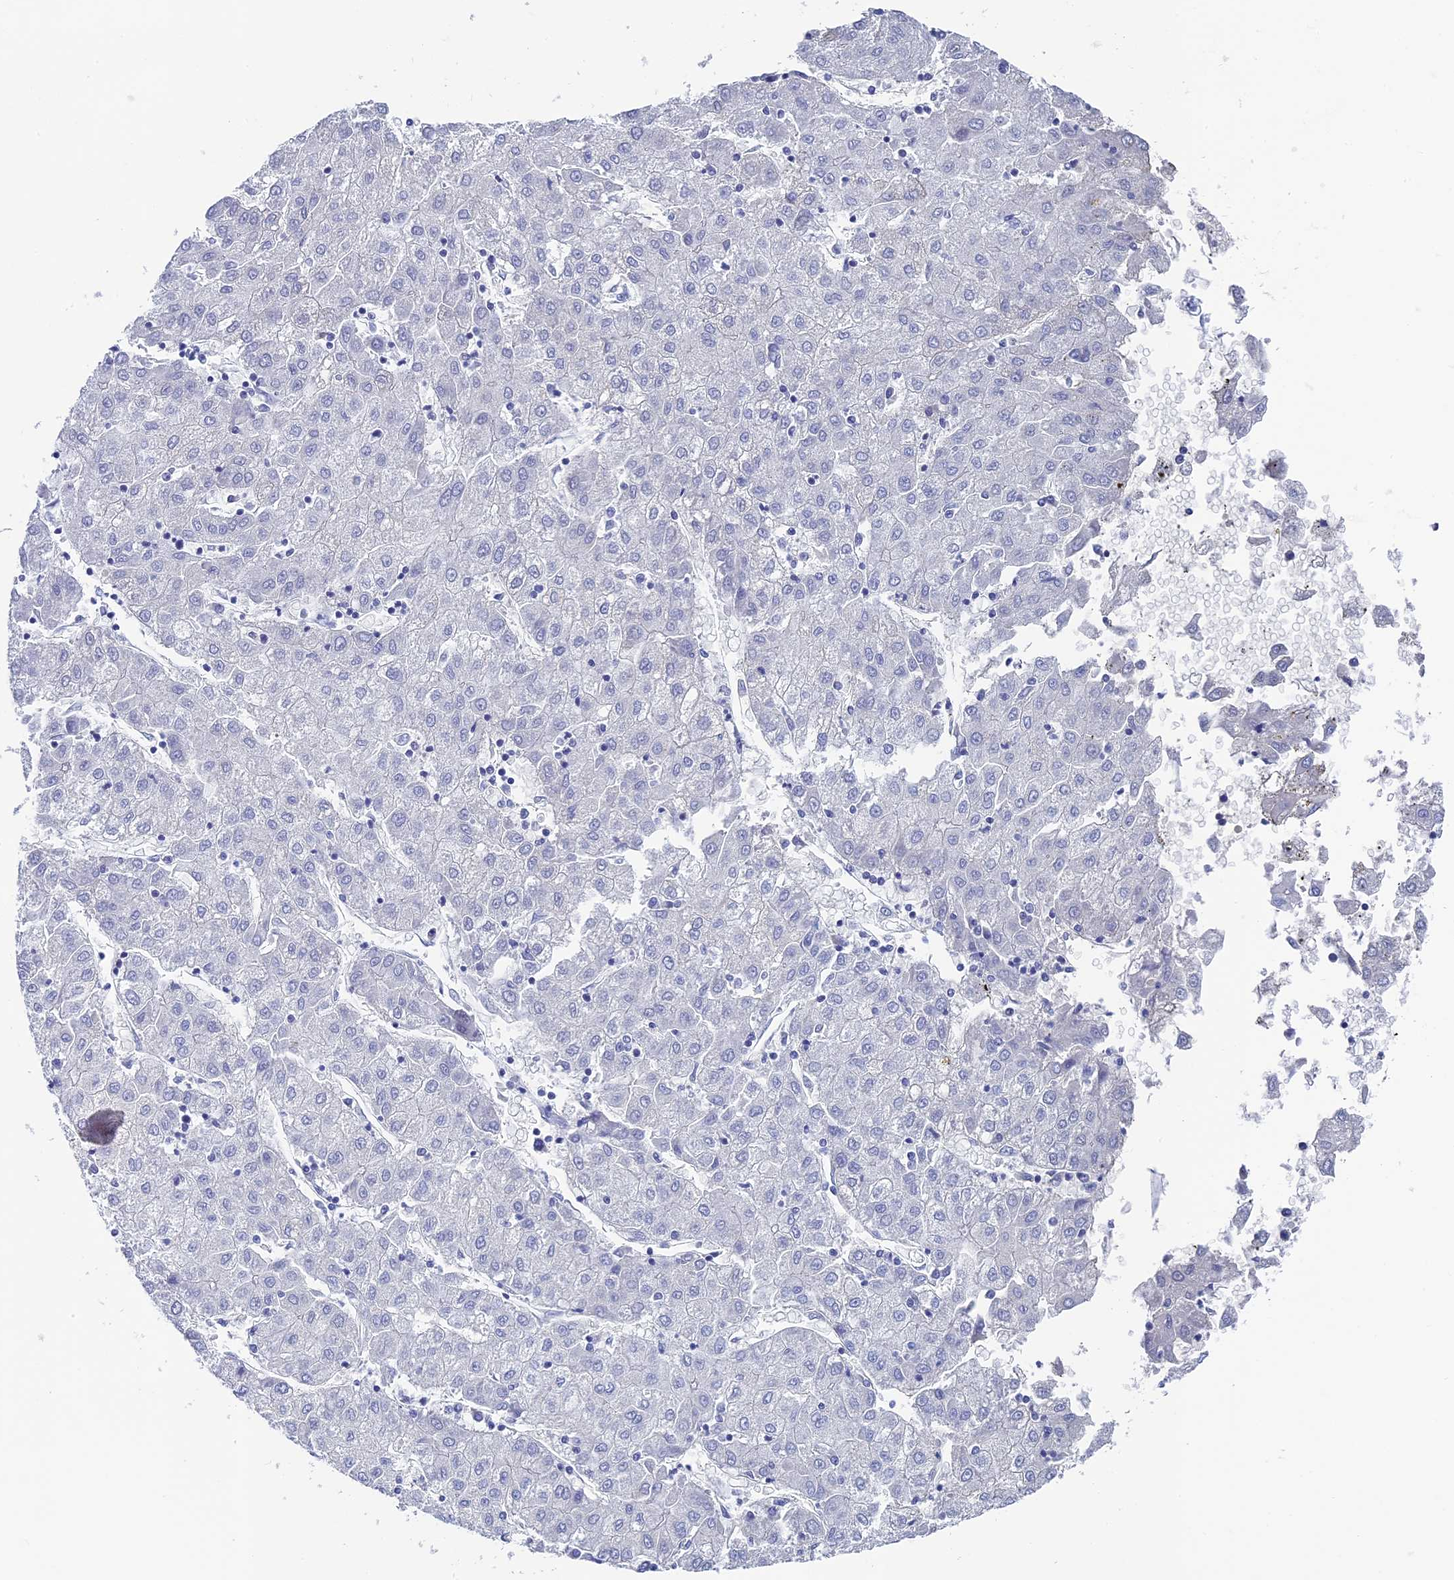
{"staining": {"intensity": "negative", "quantity": "none", "location": "none"}, "tissue": "liver cancer", "cell_type": "Tumor cells", "image_type": "cancer", "snomed": [{"axis": "morphology", "description": "Carcinoma, Hepatocellular, NOS"}, {"axis": "topography", "description": "Liver"}], "caption": "Immunohistochemistry (IHC) of liver hepatocellular carcinoma displays no expression in tumor cells. Nuclei are stained in blue.", "gene": "UNC119", "patient": {"sex": "male", "age": 72}}